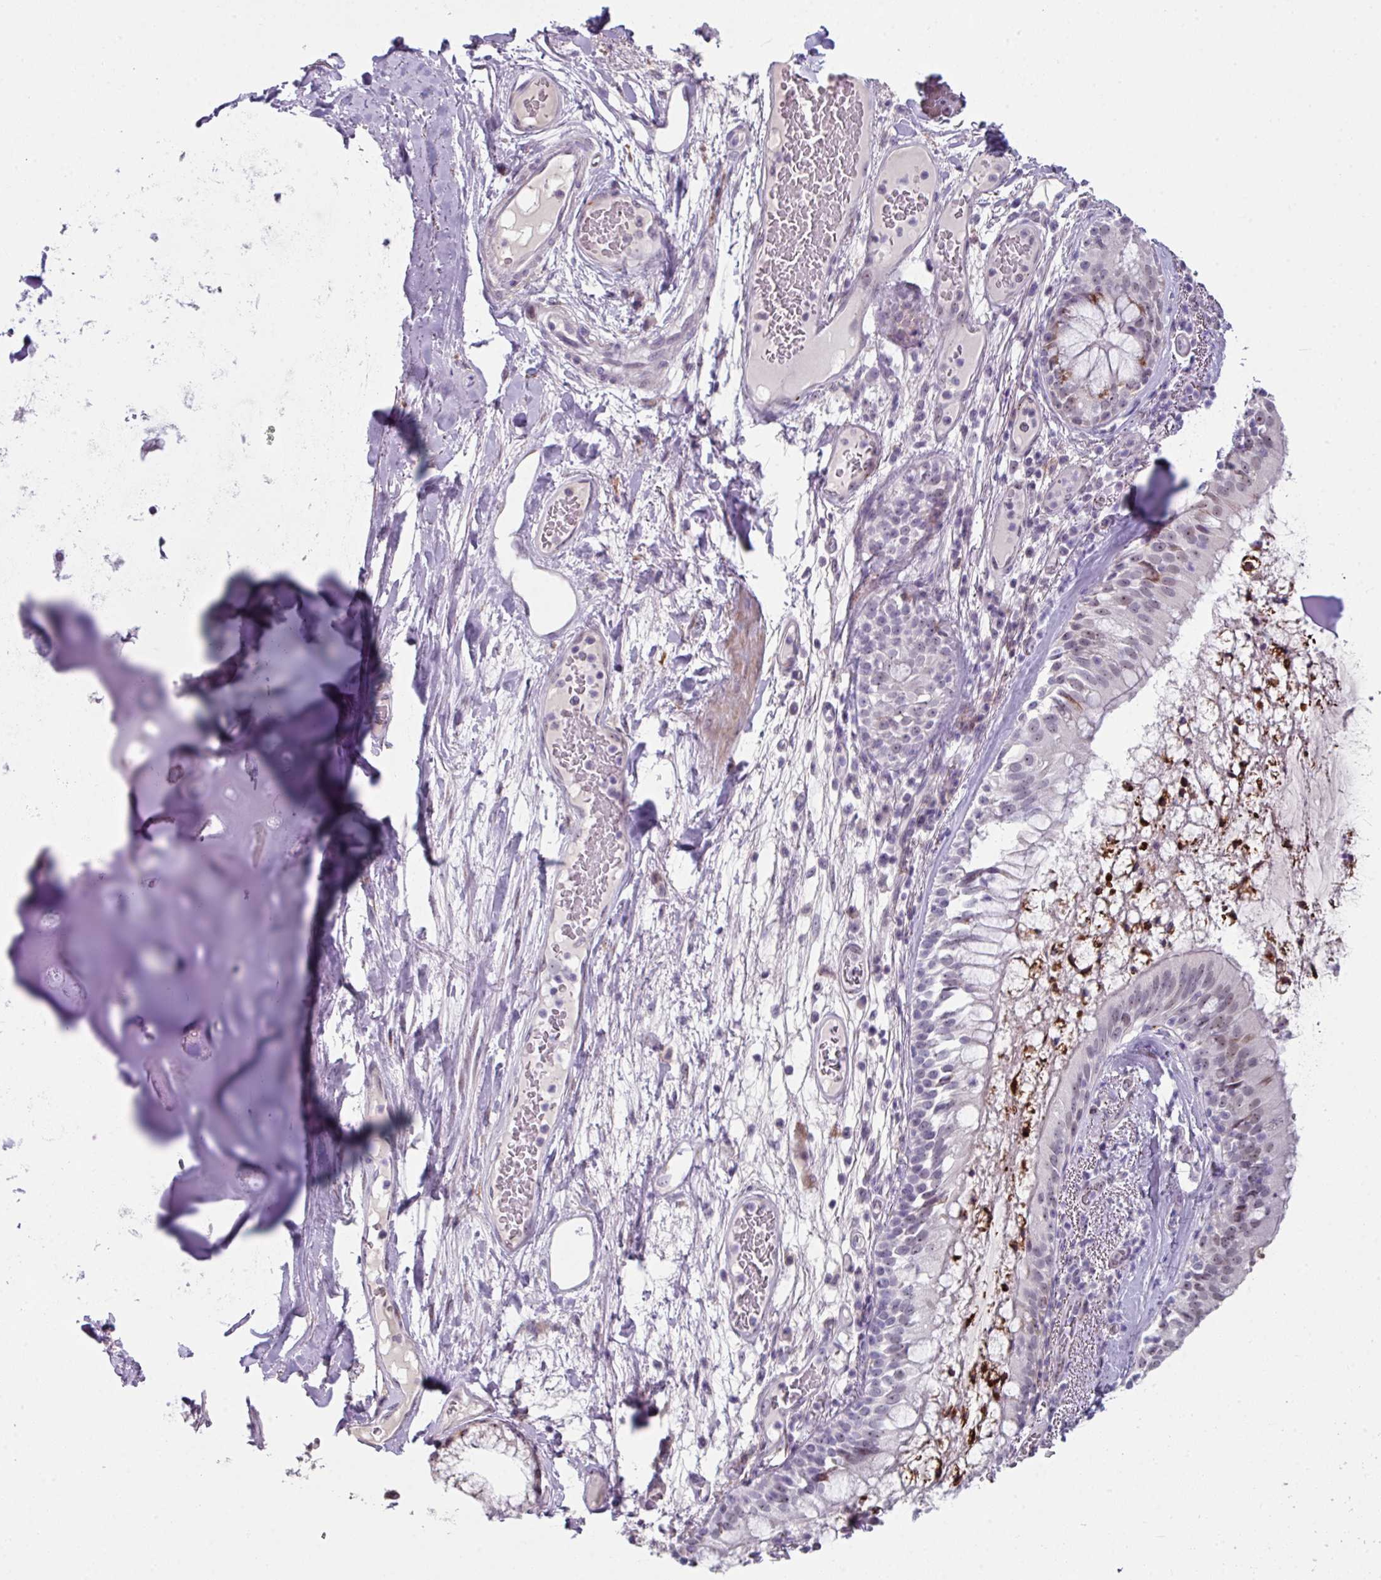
{"staining": {"intensity": "moderate", "quantity": "25%-75%", "location": "cytoplasmic/membranous,nuclear"}, "tissue": "bronchus", "cell_type": "Respiratory epithelial cells", "image_type": "normal", "snomed": [{"axis": "morphology", "description": "Normal tissue, NOS"}, {"axis": "topography", "description": "Cartilage tissue"}, {"axis": "topography", "description": "Bronchus"}], "caption": "Benign bronchus shows moderate cytoplasmic/membranous,nuclear staining in about 25%-75% of respiratory epithelial cells.", "gene": "BMS1", "patient": {"sex": "male", "age": 63}}